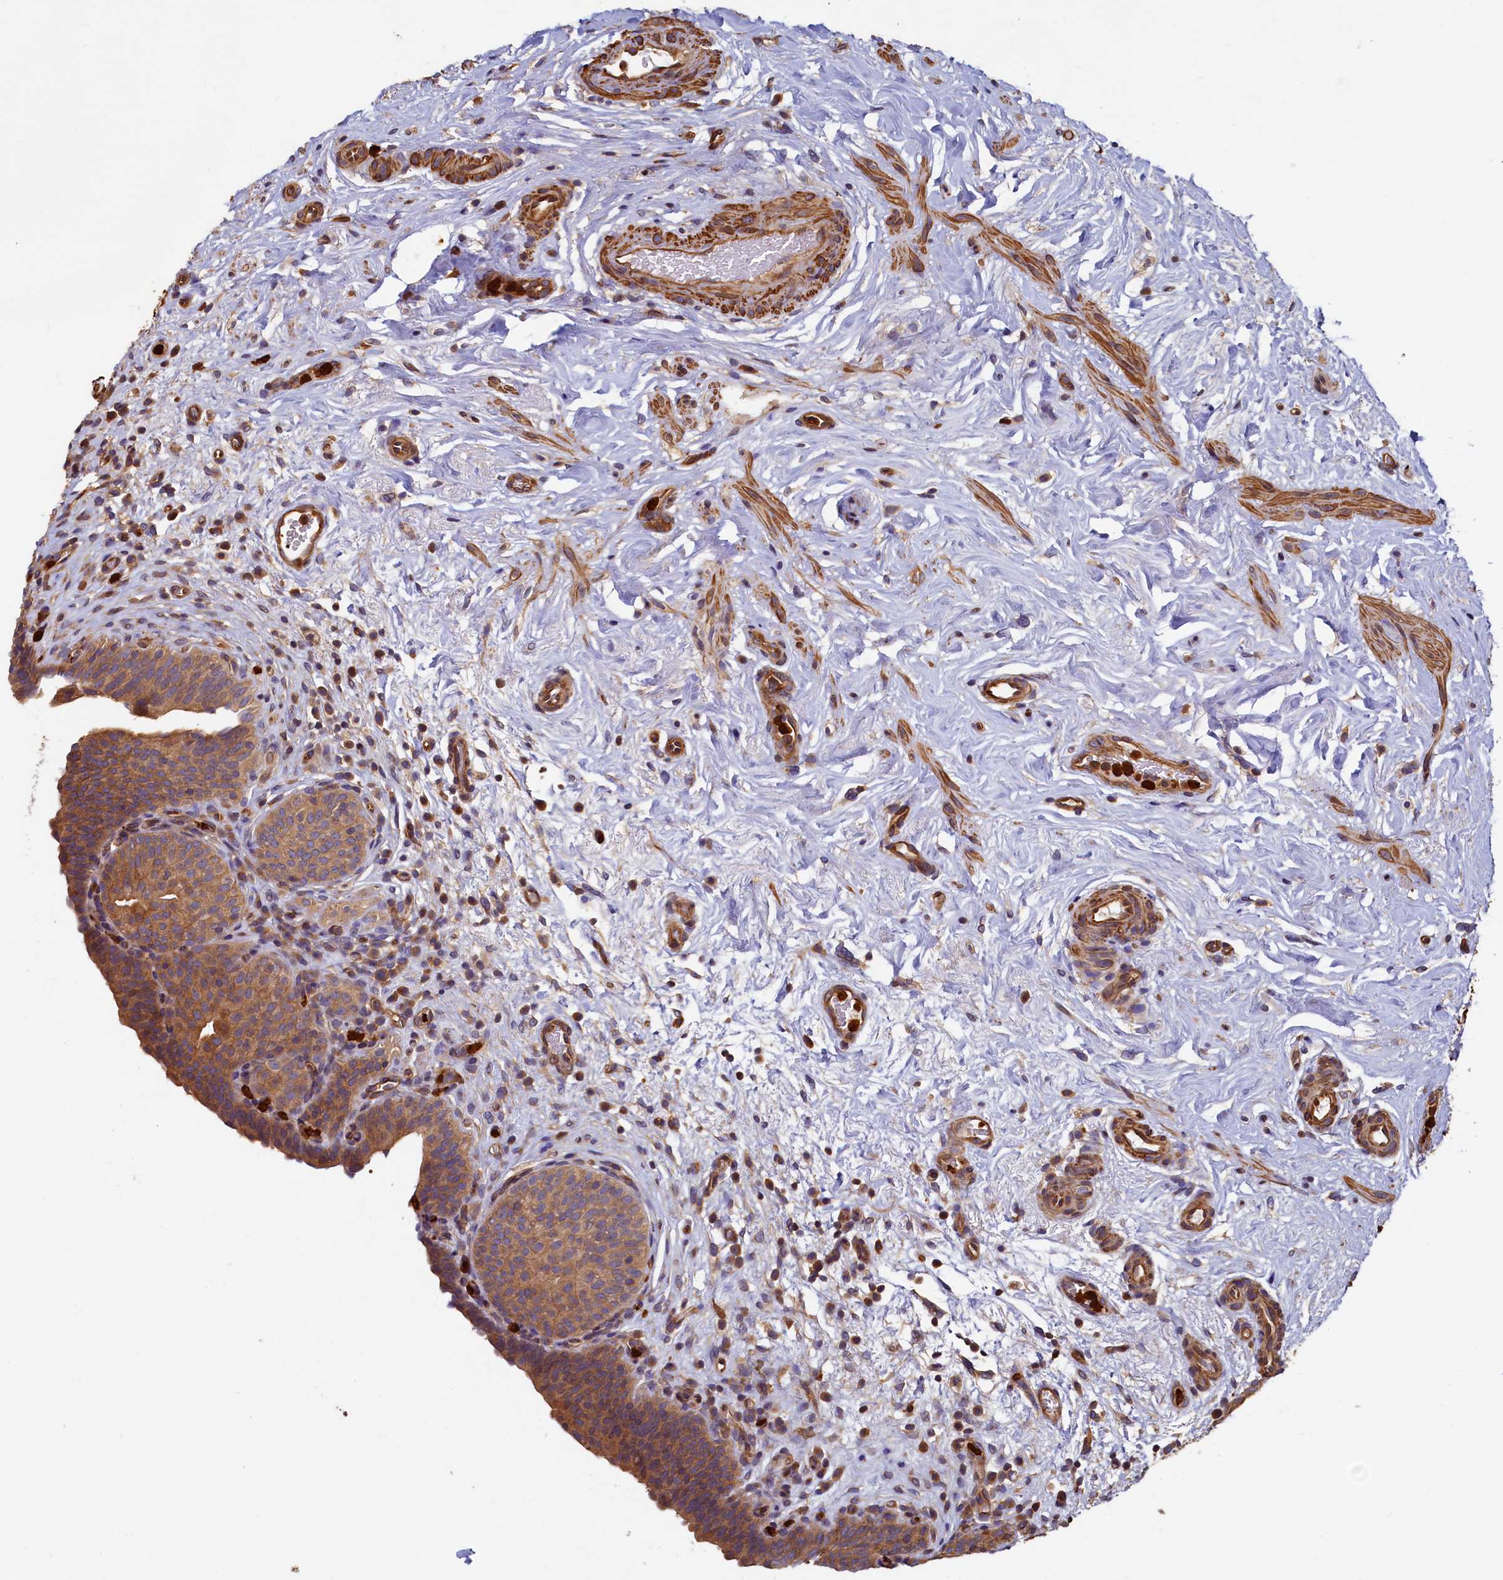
{"staining": {"intensity": "moderate", "quantity": ">75%", "location": "cytoplasmic/membranous"}, "tissue": "urinary bladder", "cell_type": "Urothelial cells", "image_type": "normal", "snomed": [{"axis": "morphology", "description": "Normal tissue, NOS"}, {"axis": "topography", "description": "Urinary bladder"}], "caption": "Unremarkable urinary bladder exhibits moderate cytoplasmic/membranous expression in approximately >75% of urothelial cells.", "gene": "CCDC102B", "patient": {"sex": "male", "age": 83}}